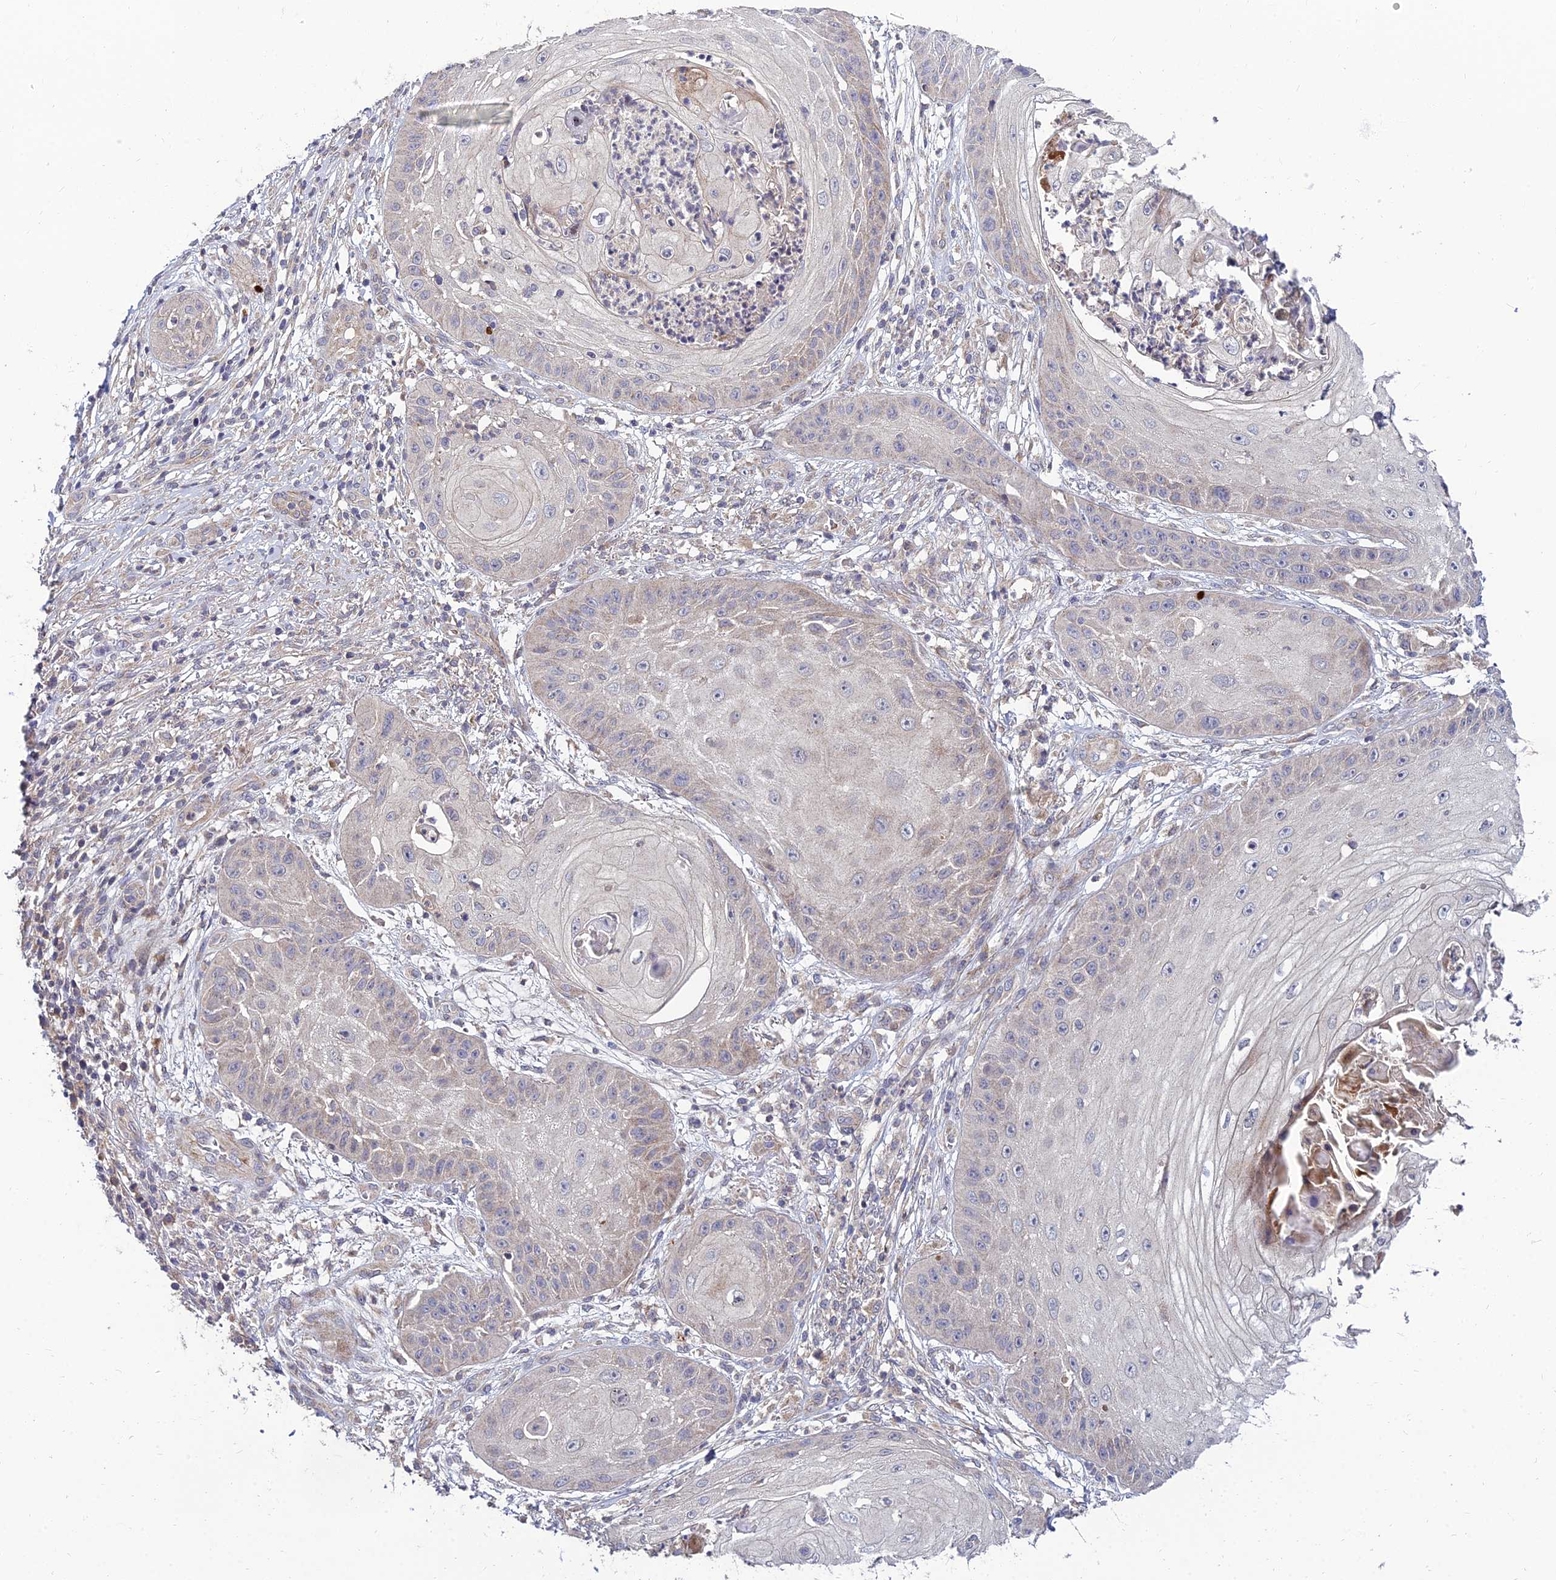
{"staining": {"intensity": "weak", "quantity": "<25%", "location": "cytoplasmic/membranous"}, "tissue": "skin cancer", "cell_type": "Tumor cells", "image_type": "cancer", "snomed": [{"axis": "morphology", "description": "Squamous cell carcinoma, NOS"}, {"axis": "topography", "description": "Skin"}], "caption": "Immunohistochemistry (IHC) micrograph of human squamous cell carcinoma (skin) stained for a protein (brown), which shows no staining in tumor cells.", "gene": "NPY", "patient": {"sex": "male", "age": 70}}